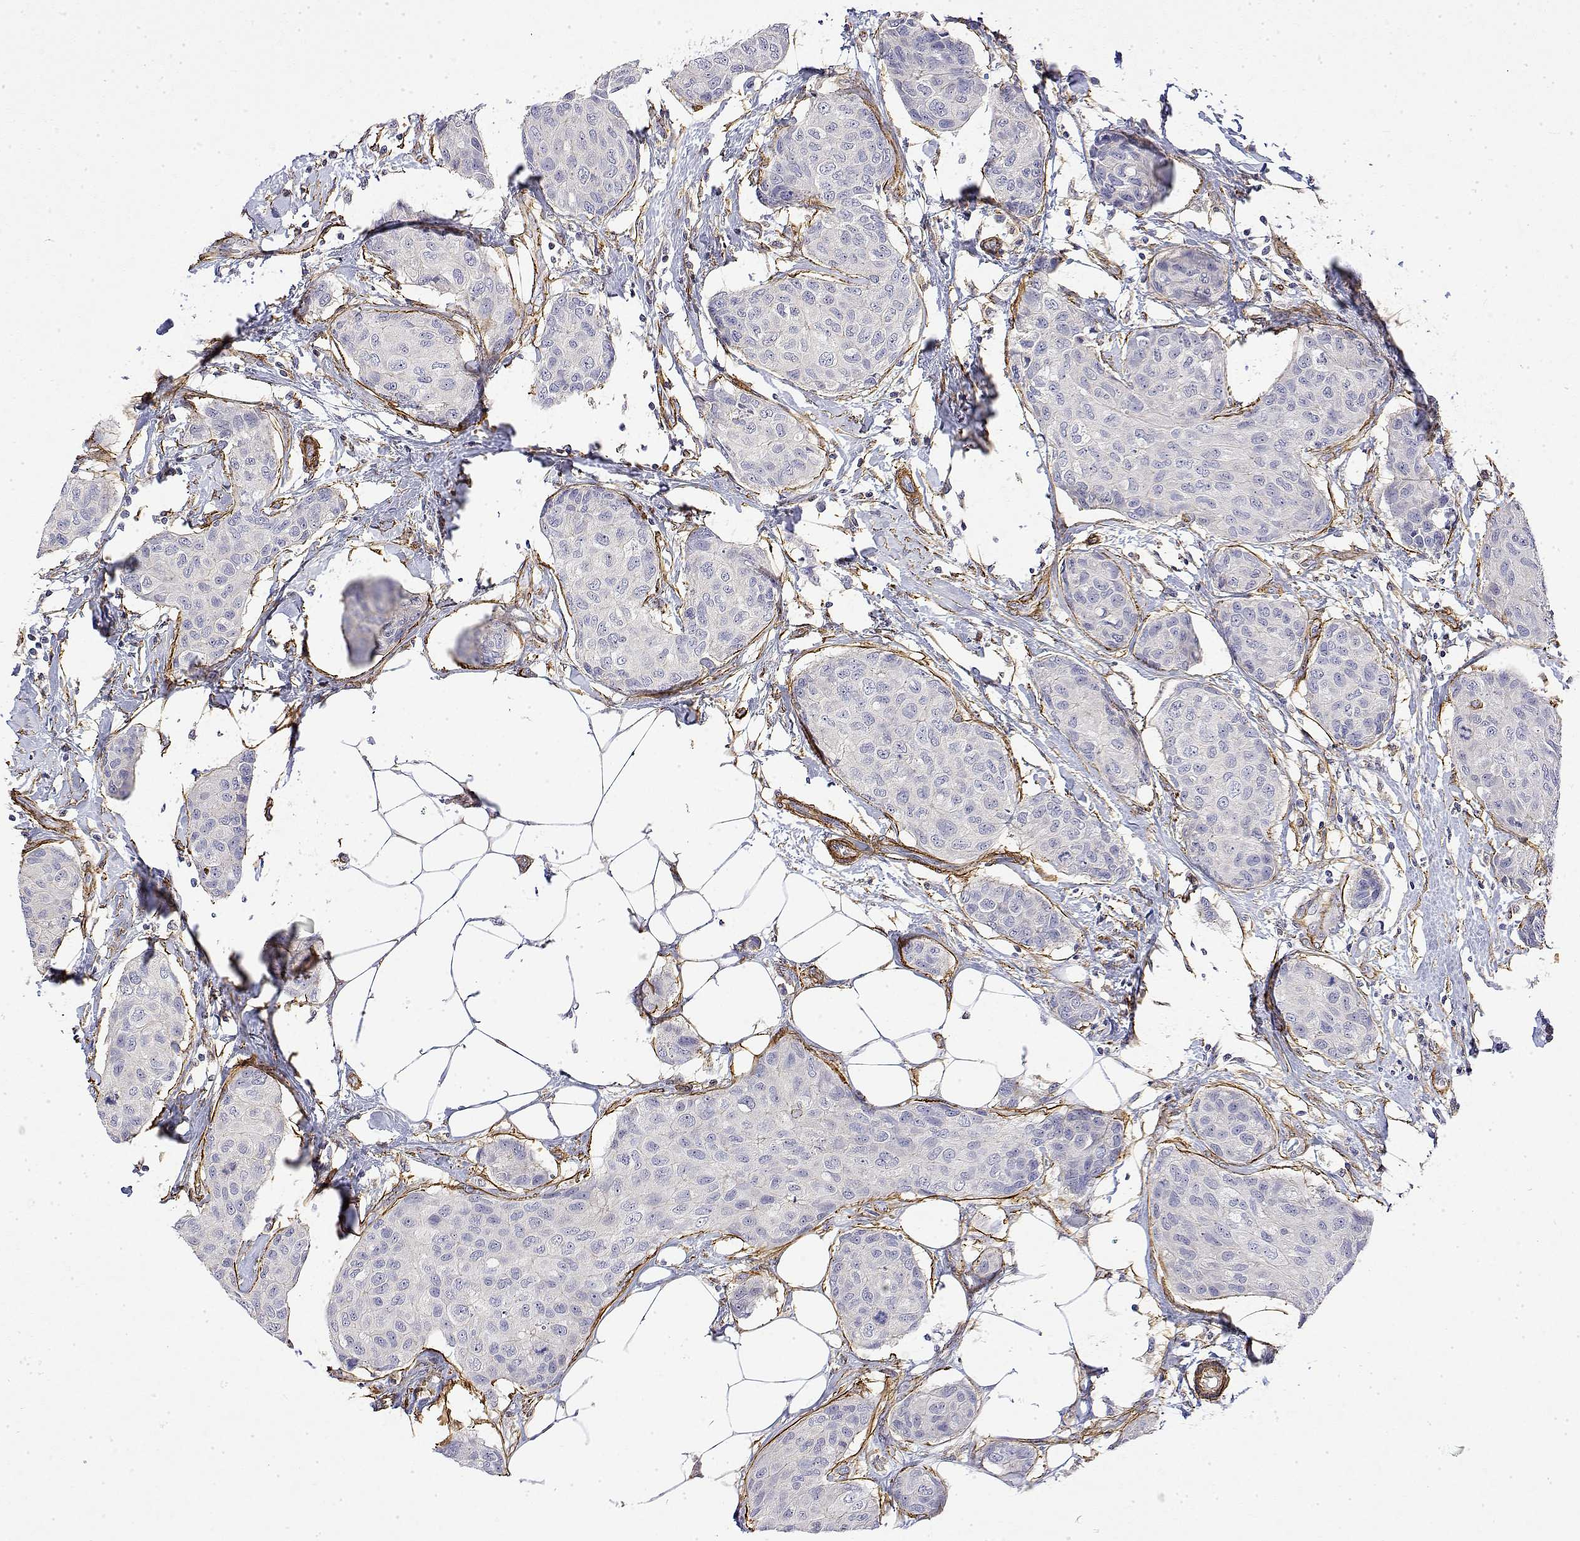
{"staining": {"intensity": "negative", "quantity": "none", "location": "none"}, "tissue": "breast cancer", "cell_type": "Tumor cells", "image_type": "cancer", "snomed": [{"axis": "morphology", "description": "Duct carcinoma"}, {"axis": "topography", "description": "Breast"}], "caption": "IHC photomicrograph of breast cancer (intraductal carcinoma) stained for a protein (brown), which shows no staining in tumor cells.", "gene": "SOWAHD", "patient": {"sex": "female", "age": 80}}